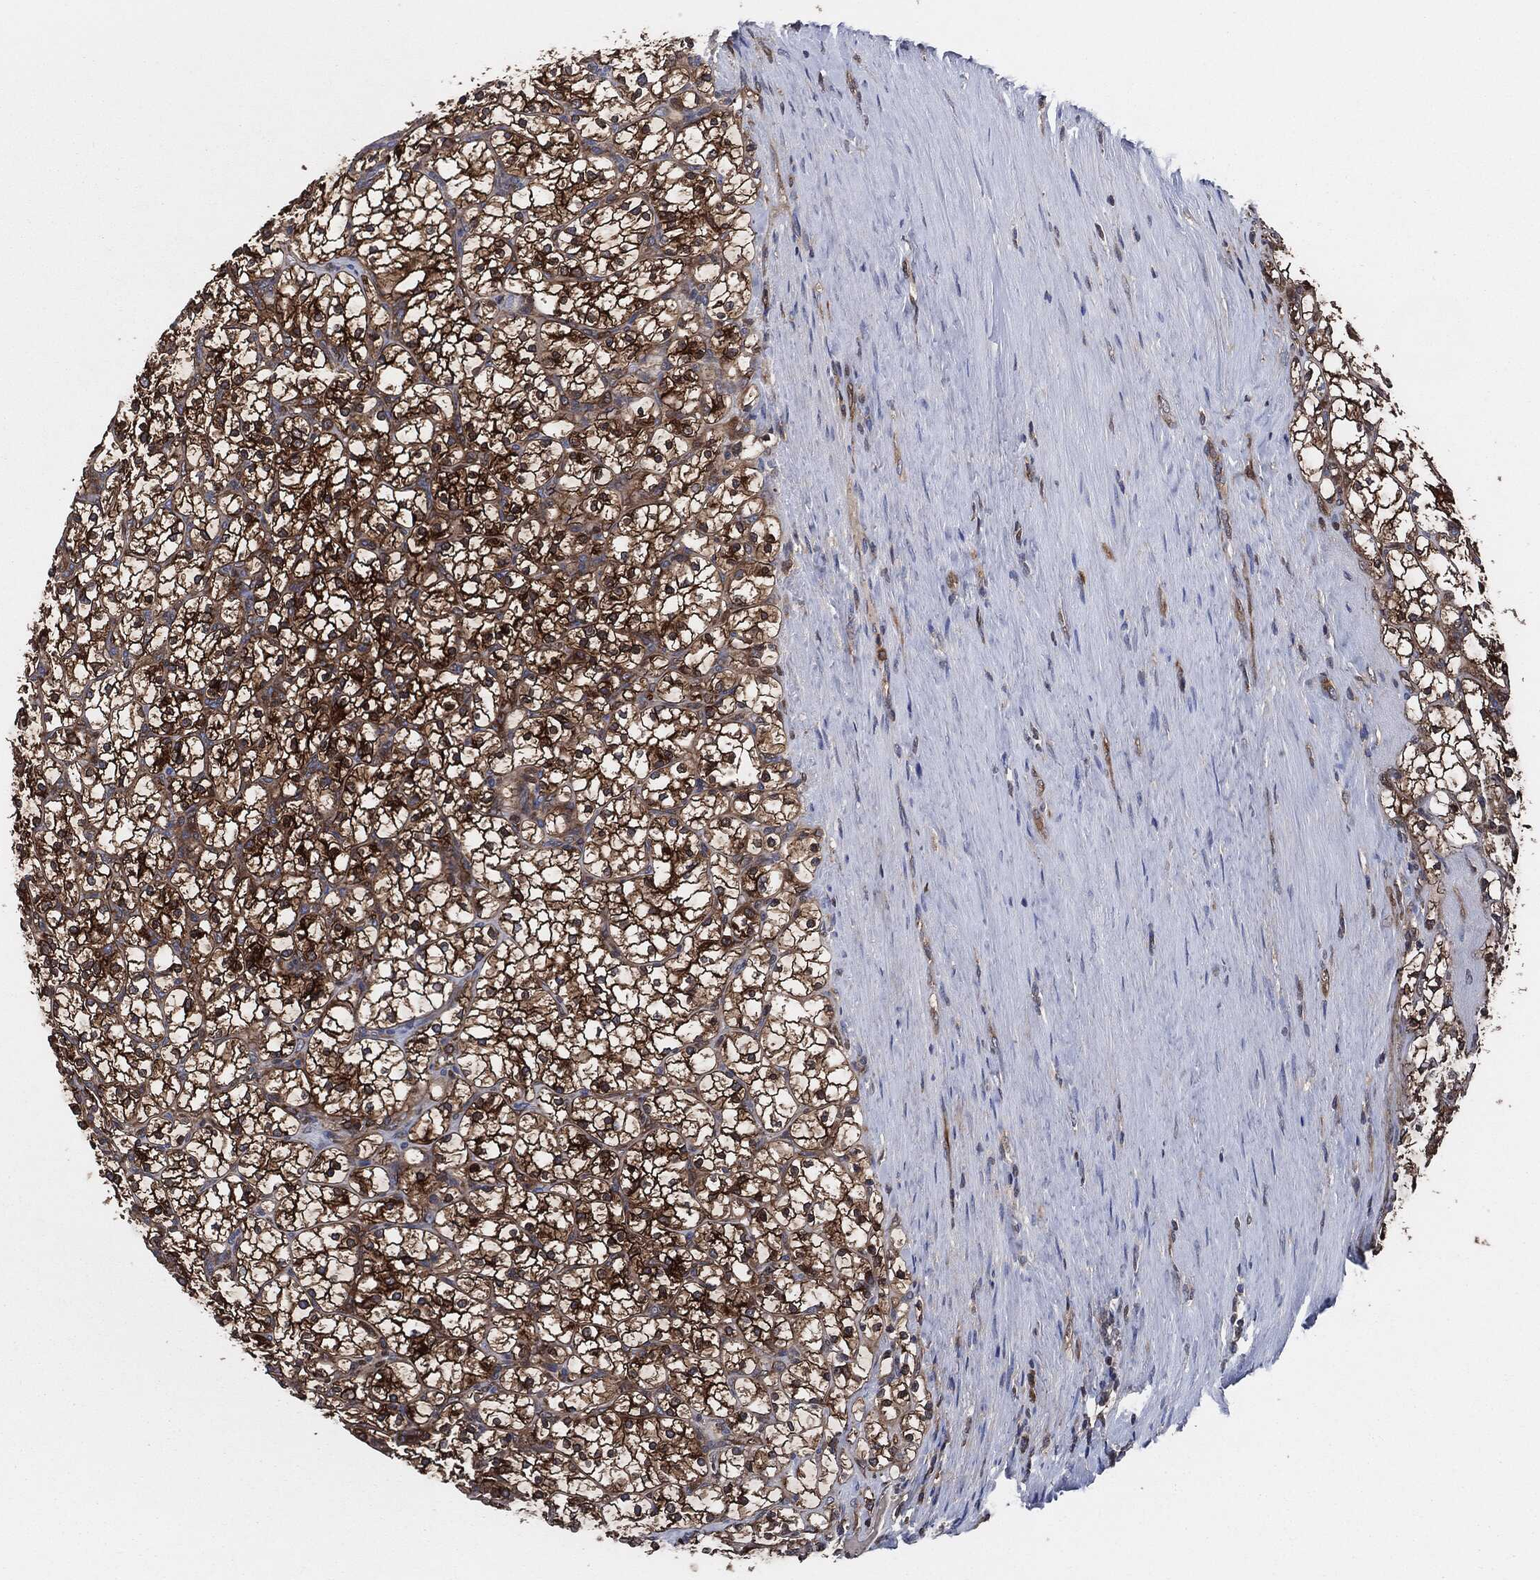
{"staining": {"intensity": "strong", "quantity": ">75%", "location": "cytoplasmic/membranous"}, "tissue": "renal cancer", "cell_type": "Tumor cells", "image_type": "cancer", "snomed": [{"axis": "morphology", "description": "Adenocarcinoma, NOS"}, {"axis": "topography", "description": "Kidney"}], "caption": "This photomicrograph demonstrates renal cancer (adenocarcinoma) stained with immunohistochemistry to label a protein in brown. The cytoplasmic/membranous of tumor cells show strong positivity for the protein. Nuclei are counter-stained blue.", "gene": "XPNPEP1", "patient": {"sex": "female", "age": 89}}